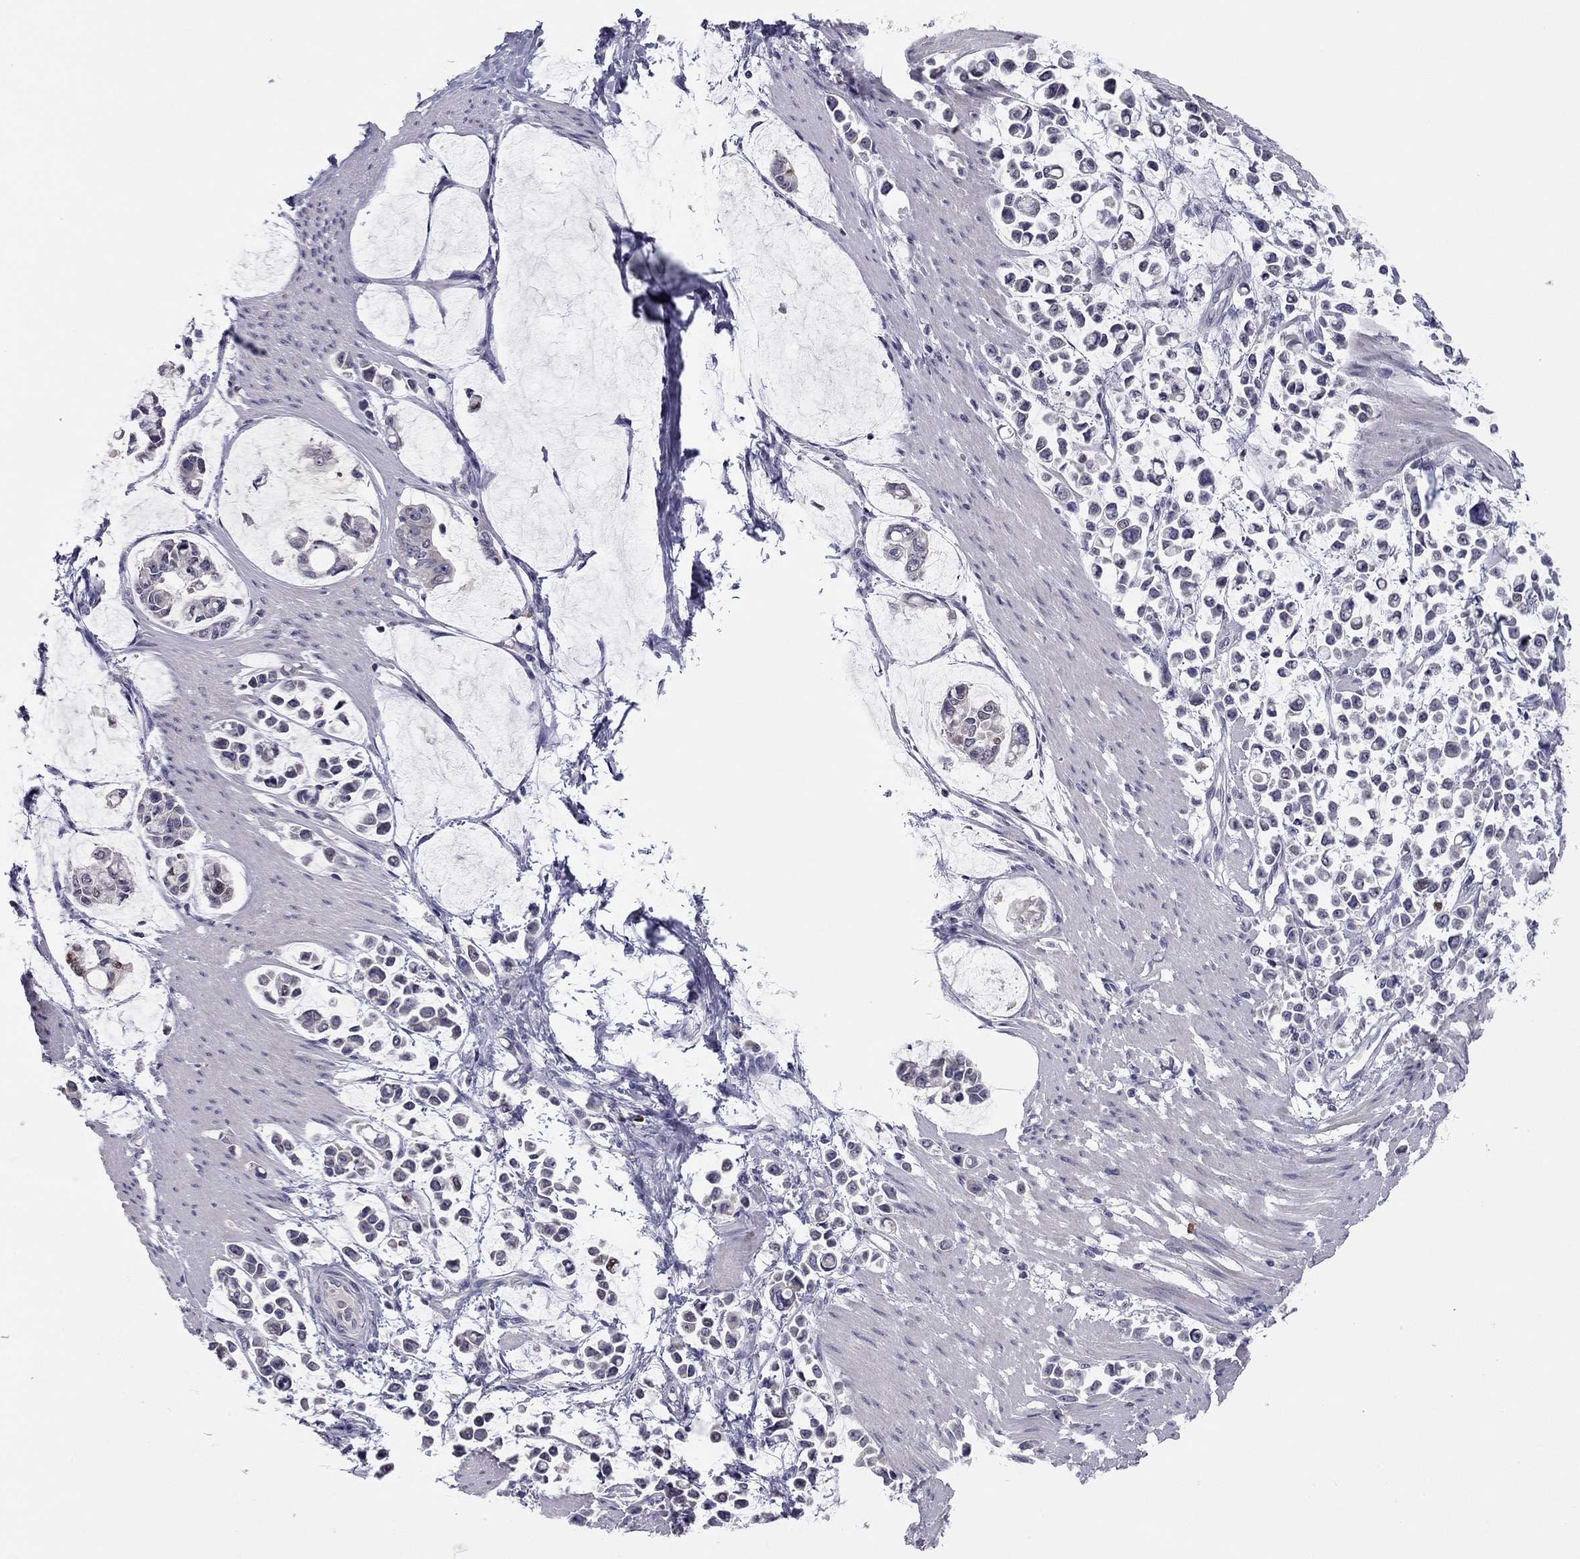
{"staining": {"intensity": "negative", "quantity": "none", "location": "none"}, "tissue": "stomach cancer", "cell_type": "Tumor cells", "image_type": "cancer", "snomed": [{"axis": "morphology", "description": "Adenocarcinoma, NOS"}, {"axis": "topography", "description": "Stomach"}], "caption": "IHC of human stomach adenocarcinoma shows no staining in tumor cells.", "gene": "SCARB1", "patient": {"sex": "male", "age": 82}}